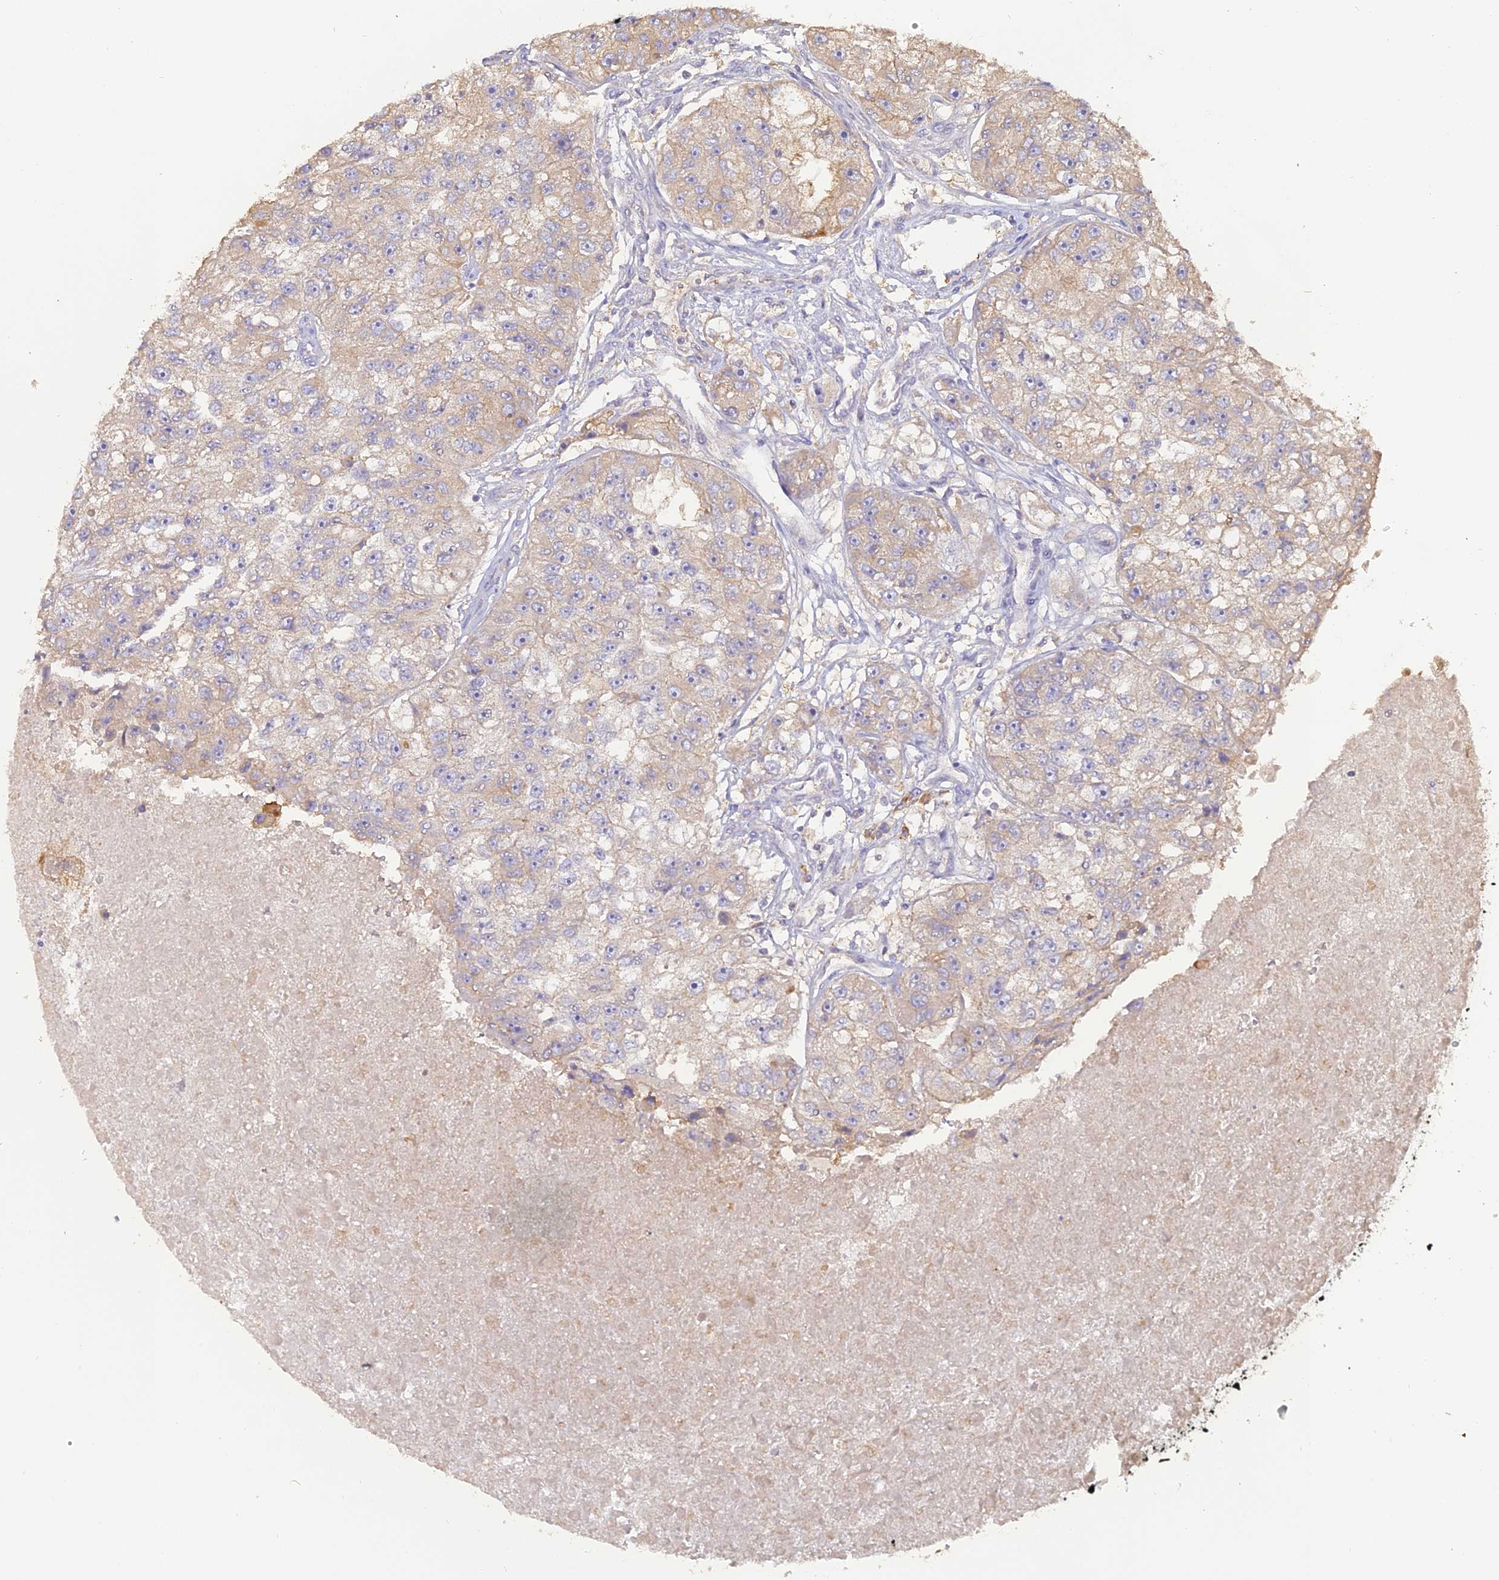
{"staining": {"intensity": "weak", "quantity": "<25%", "location": "cytoplasmic/membranous"}, "tissue": "renal cancer", "cell_type": "Tumor cells", "image_type": "cancer", "snomed": [{"axis": "morphology", "description": "Adenocarcinoma, NOS"}, {"axis": "topography", "description": "Kidney"}], "caption": "Tumor cells show no significant protein expression in renal adenocarcinoma. (DAB immunohistochemistry (IHC) visualized using brightfield microscopy, high magnification).", "gene": "SFT2D2", "patient": {"sex": "male", "age": 63}}